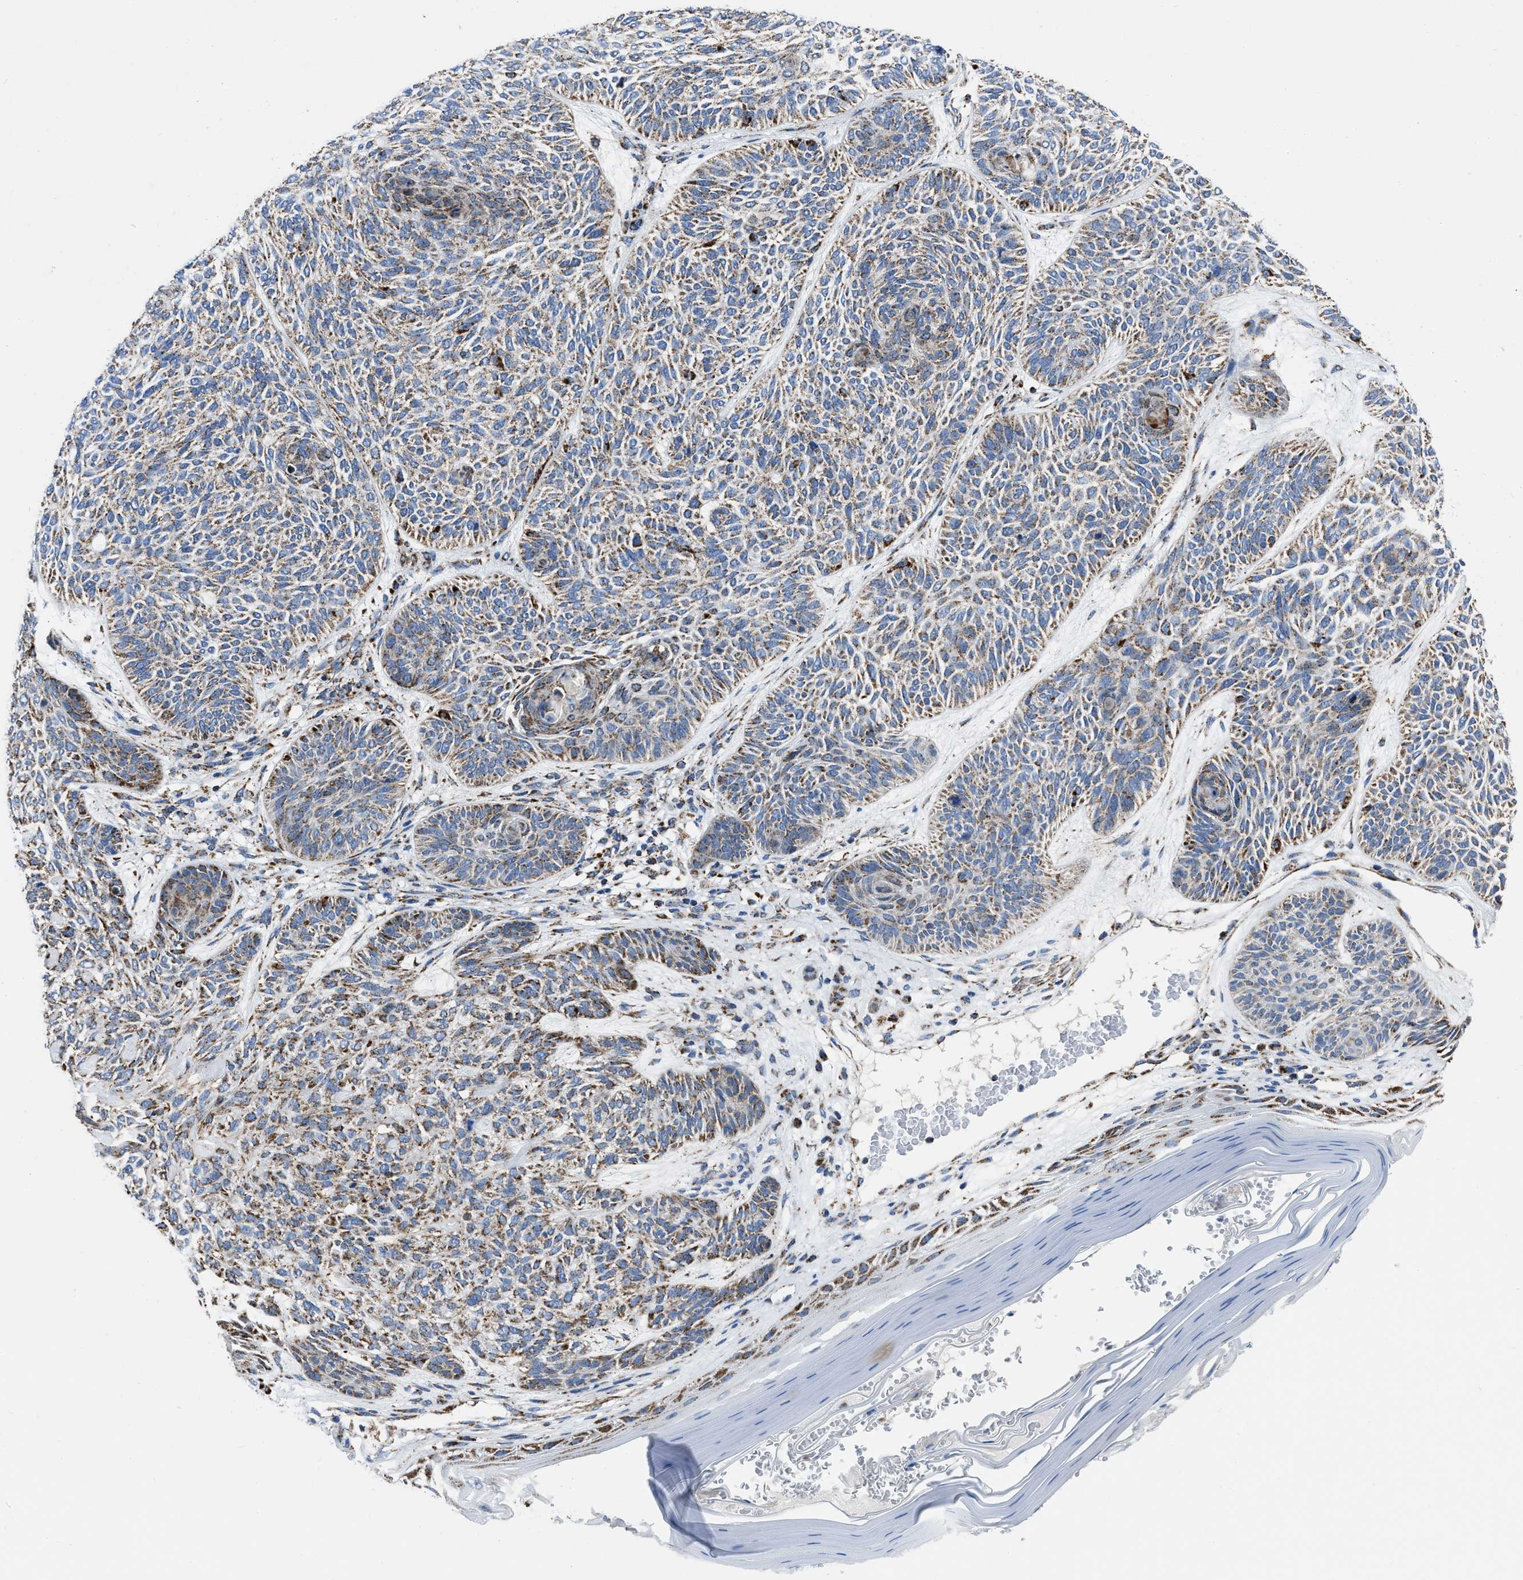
{"staining": {"intensity": "moderate", "quantity": ">75%", "location": "cytoplasmic/membranous"}, "tissue": "skin cancer", "cell_type": "Tumor cells", "image_type": "cancer", "snomed": [{"axis": "morphology", "description": "Basal cell carcinoma"}, {"axis": "topography", "description": "Skin"}], "caption": "Basal cell carcinoma (skin) was stained to show a protein in brown. There is medium levels of moderate cytoplasmic/membranous positivity in approximately >75% of tumor cells.", "gene": "NSD3", "patient": {"sex": "male", "age": 55}}